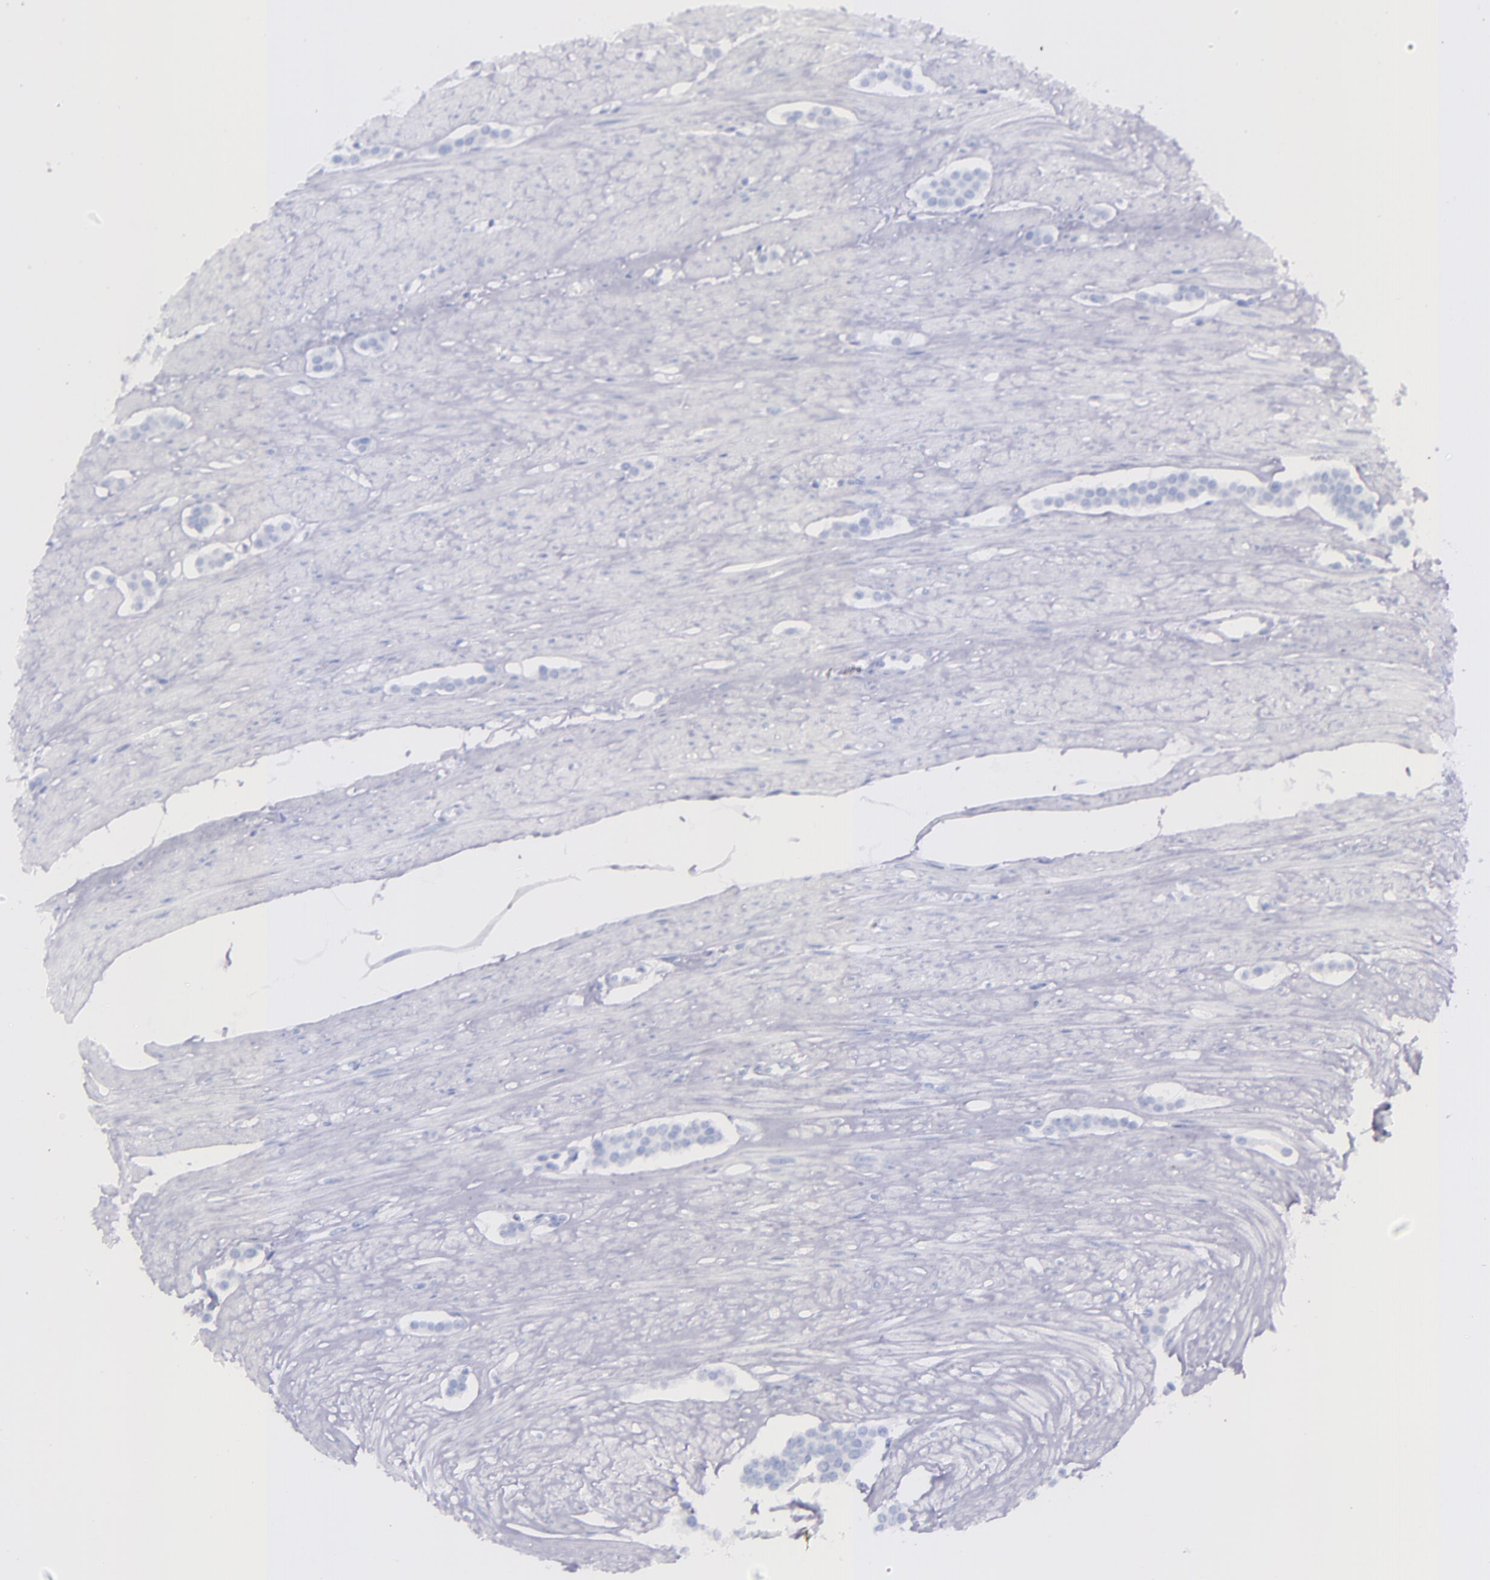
{"staining": {"intensity": "negative", "quantity": "none", "location": "none"}, "tissue": "carcinoid", "cell_type": "Tumor cells", "image_type": "cancer", "snomed": [{"axis": "morphology", "description": "Carcinoid, malignant, NOS"}, {"axis": "topography", "description": "Small intestine"}], "caption": "Histopathology image shows no significant protein positivity in tumor cells of malignant carcinoid. (Stains: DAB immunohistochemistry with hematoxylin counter stain, Microscopy: brightfield microscopy at high magnification).", "gene": "SFTPA2", "patient": {"sex": "male", "age": 60}}